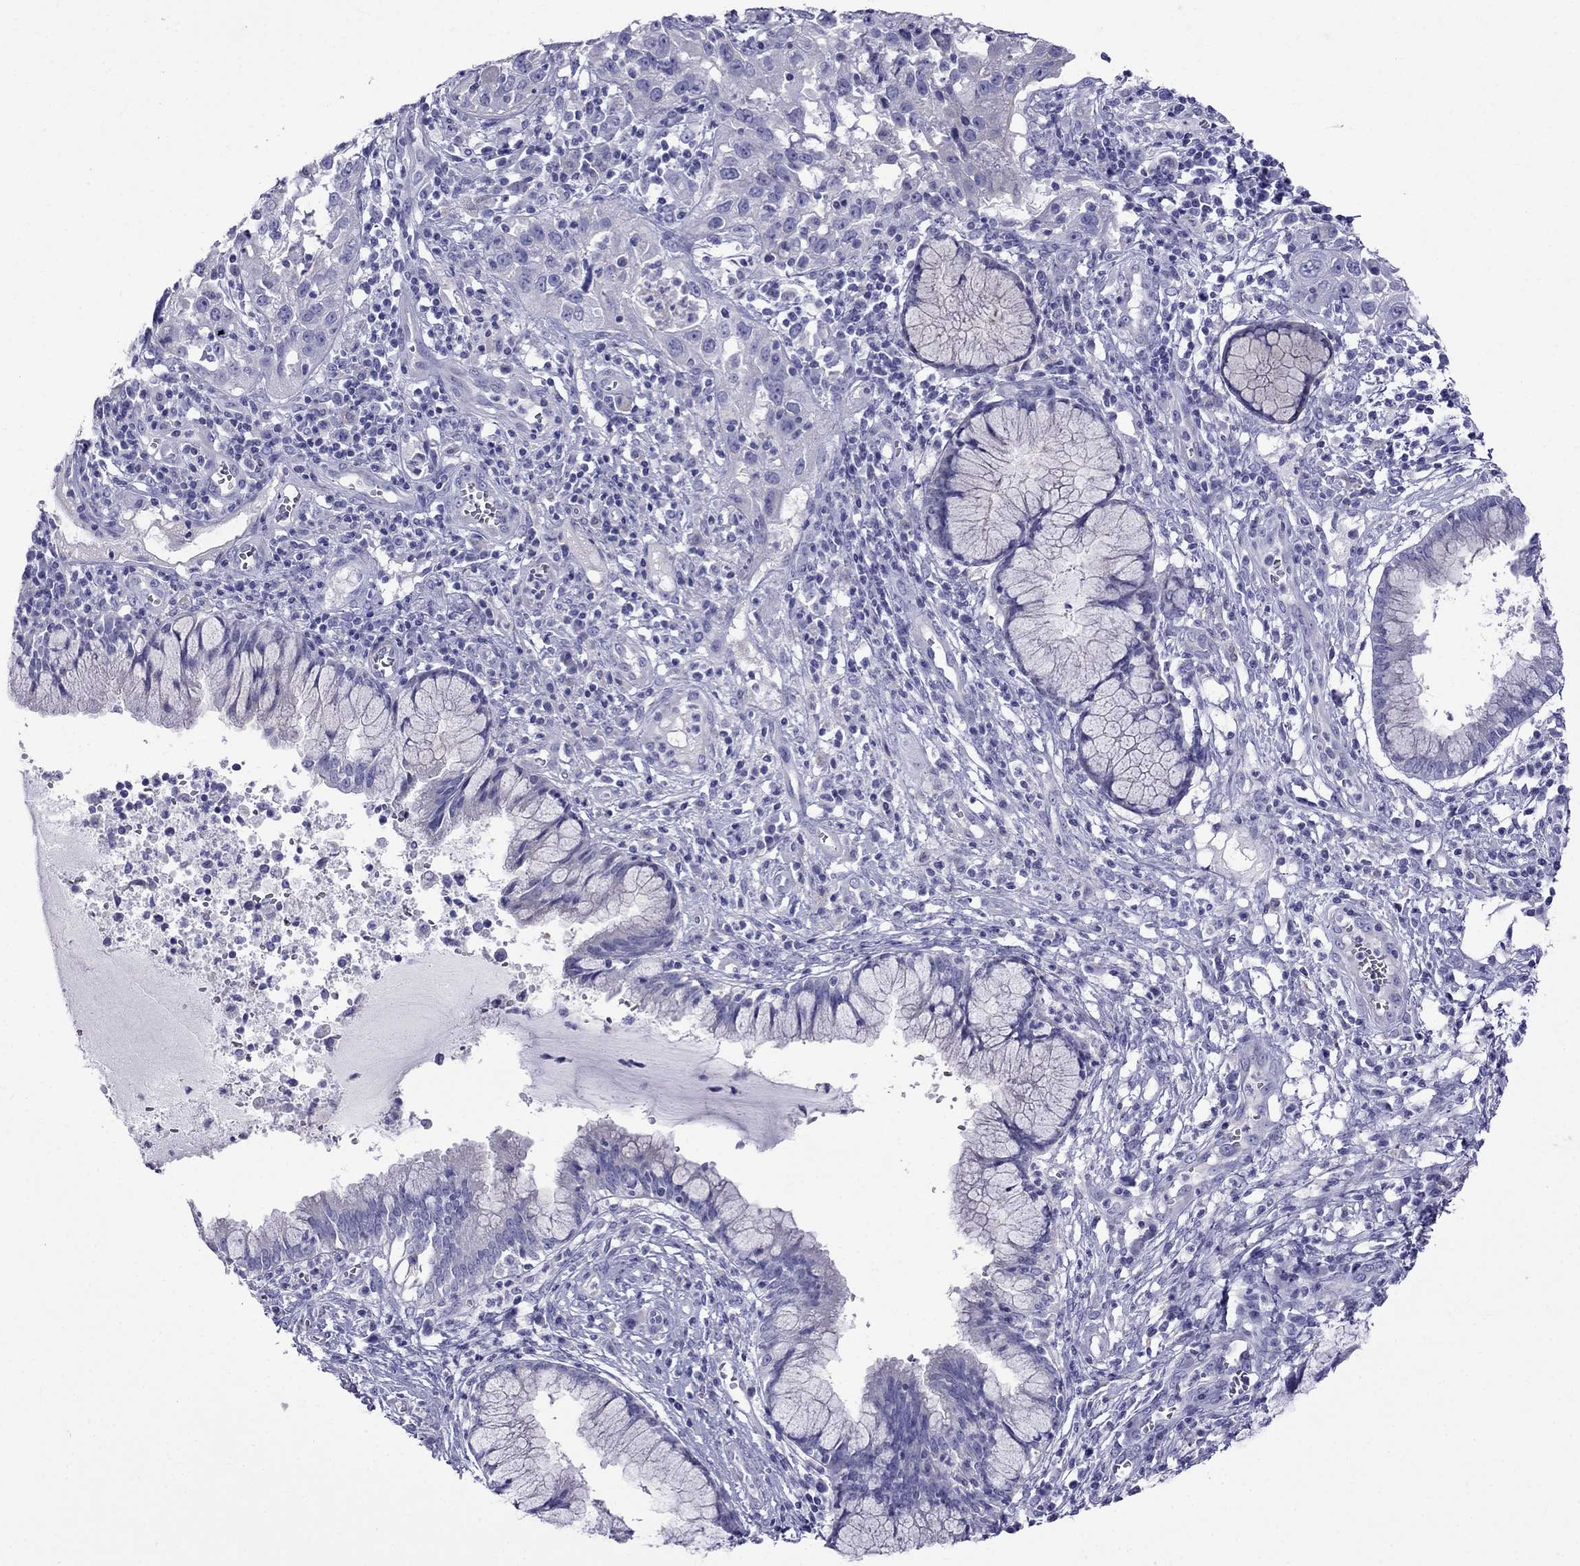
{"staining": {"intensity": "negative", "quantity": "none", "location": "none"}, "tissue": "cervical cancer", "cell_type": "Tumor cells", "image_type": "cancer", "snomed": [{"axis": "morphology", "description": "Squamous cell carcinoma, NOS"}, {"axis": "topography", "description": "Cervix"}], "caption": "A high-resolution micrograph shows immunohistochemistry staining of squamous cell carcinoma (cervical), which displays no significant expression in tumor cells.", "gene": "TDRD1", "patient": {"sex": "female", "age": 32}}